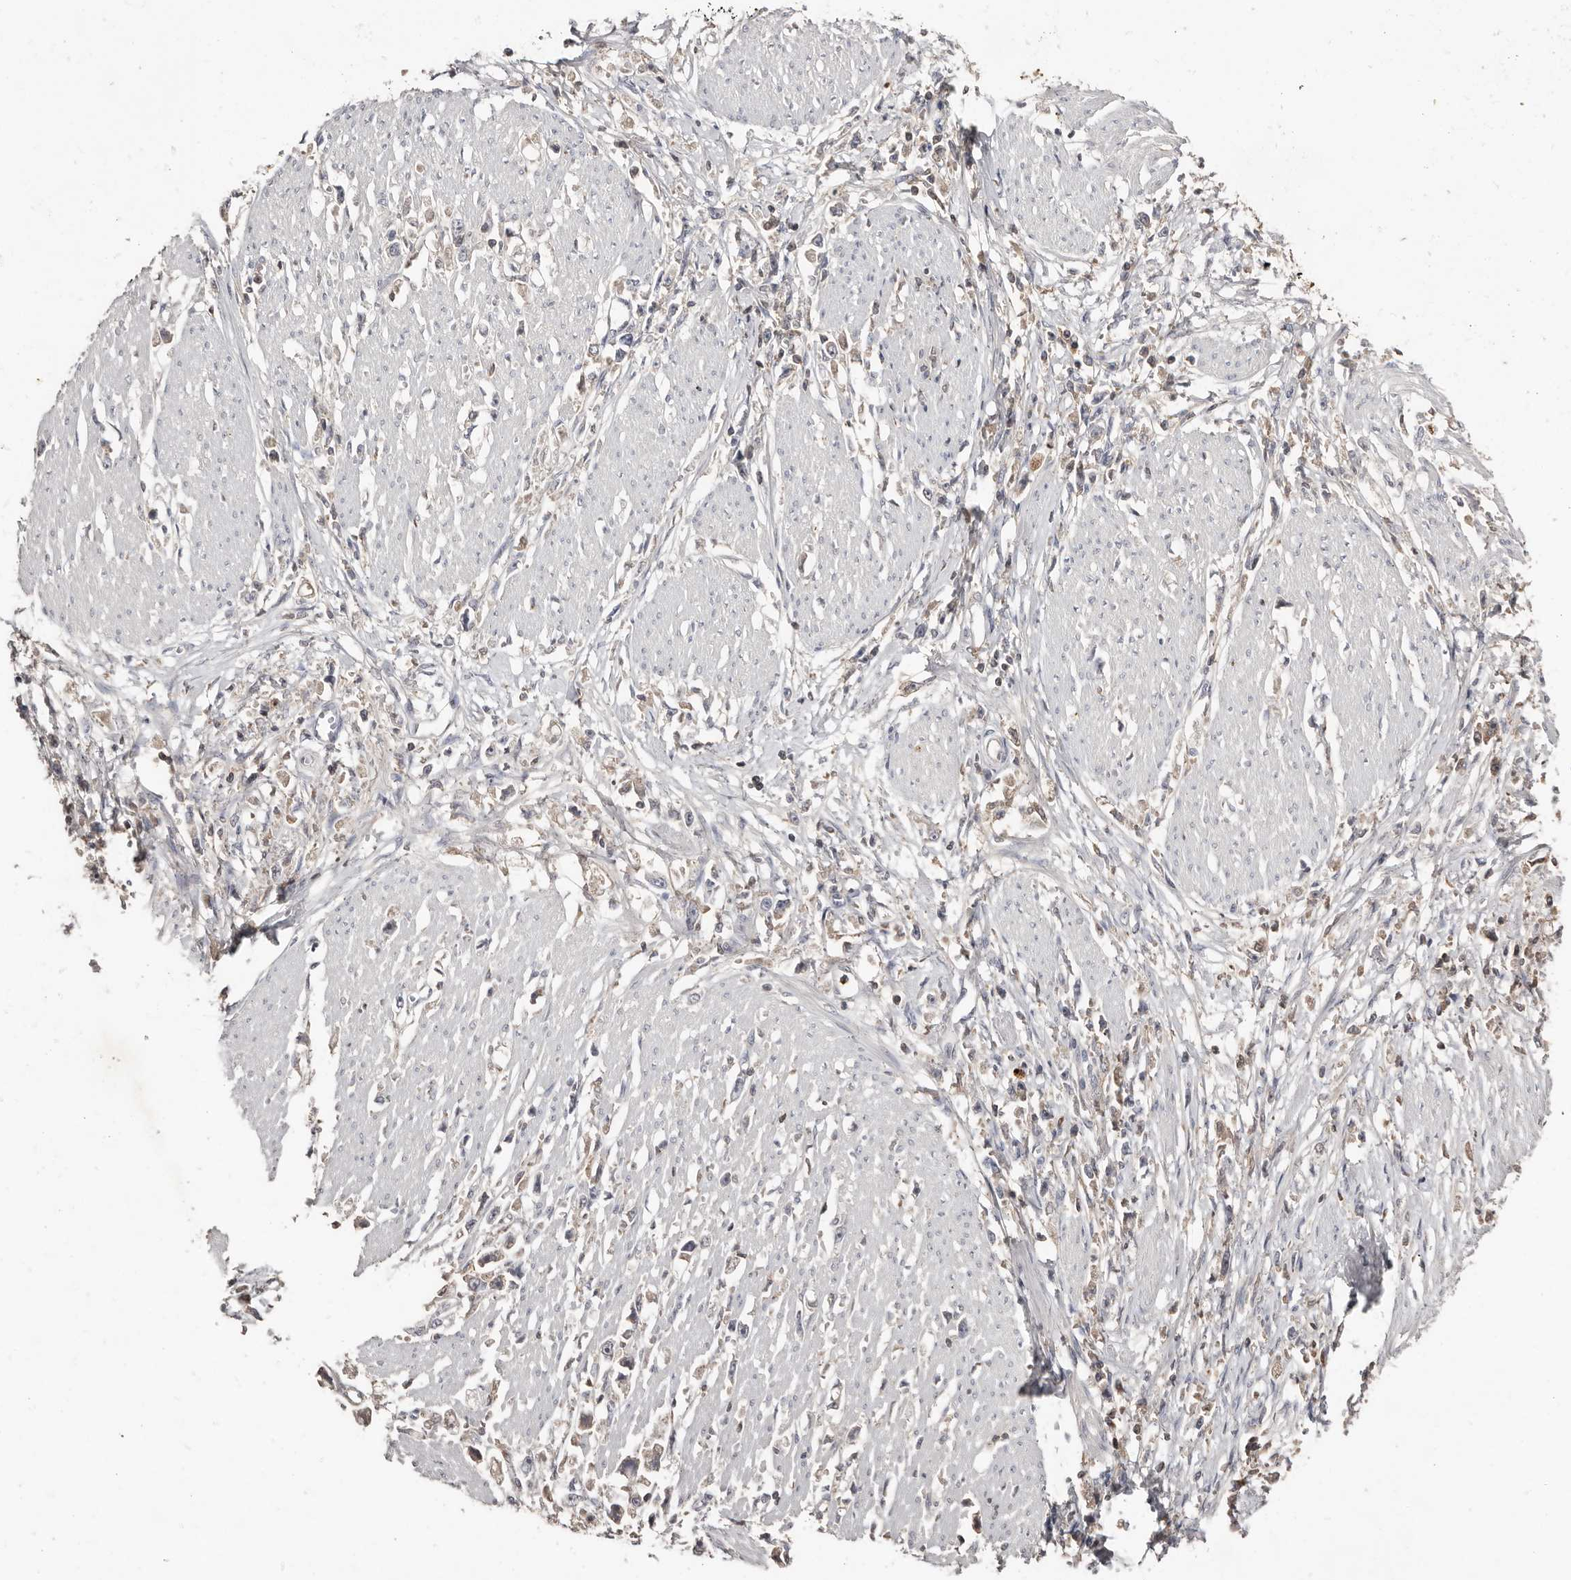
{"staining": {"intensity": "negative", "quantity": "none", "location": "none"}, "tissue": "stomach cancer", "cell_type": "Tumor cells", "image_type": "cancer", "snomed": [{"axis": "morphology", "description": "Adenocarcinoma, NOS"}, {"axis": "topography", "description": "Stomach"}], "caption": "High magnification brightfield microscopy of adenocarcinoma (stomach) stained with DAB (brown) and counterstained with hematoxylin (blue): tumor cells show no significant positivity.", "gene": "SLC39A2", "patient": {"sex": "female", "age": 59}}